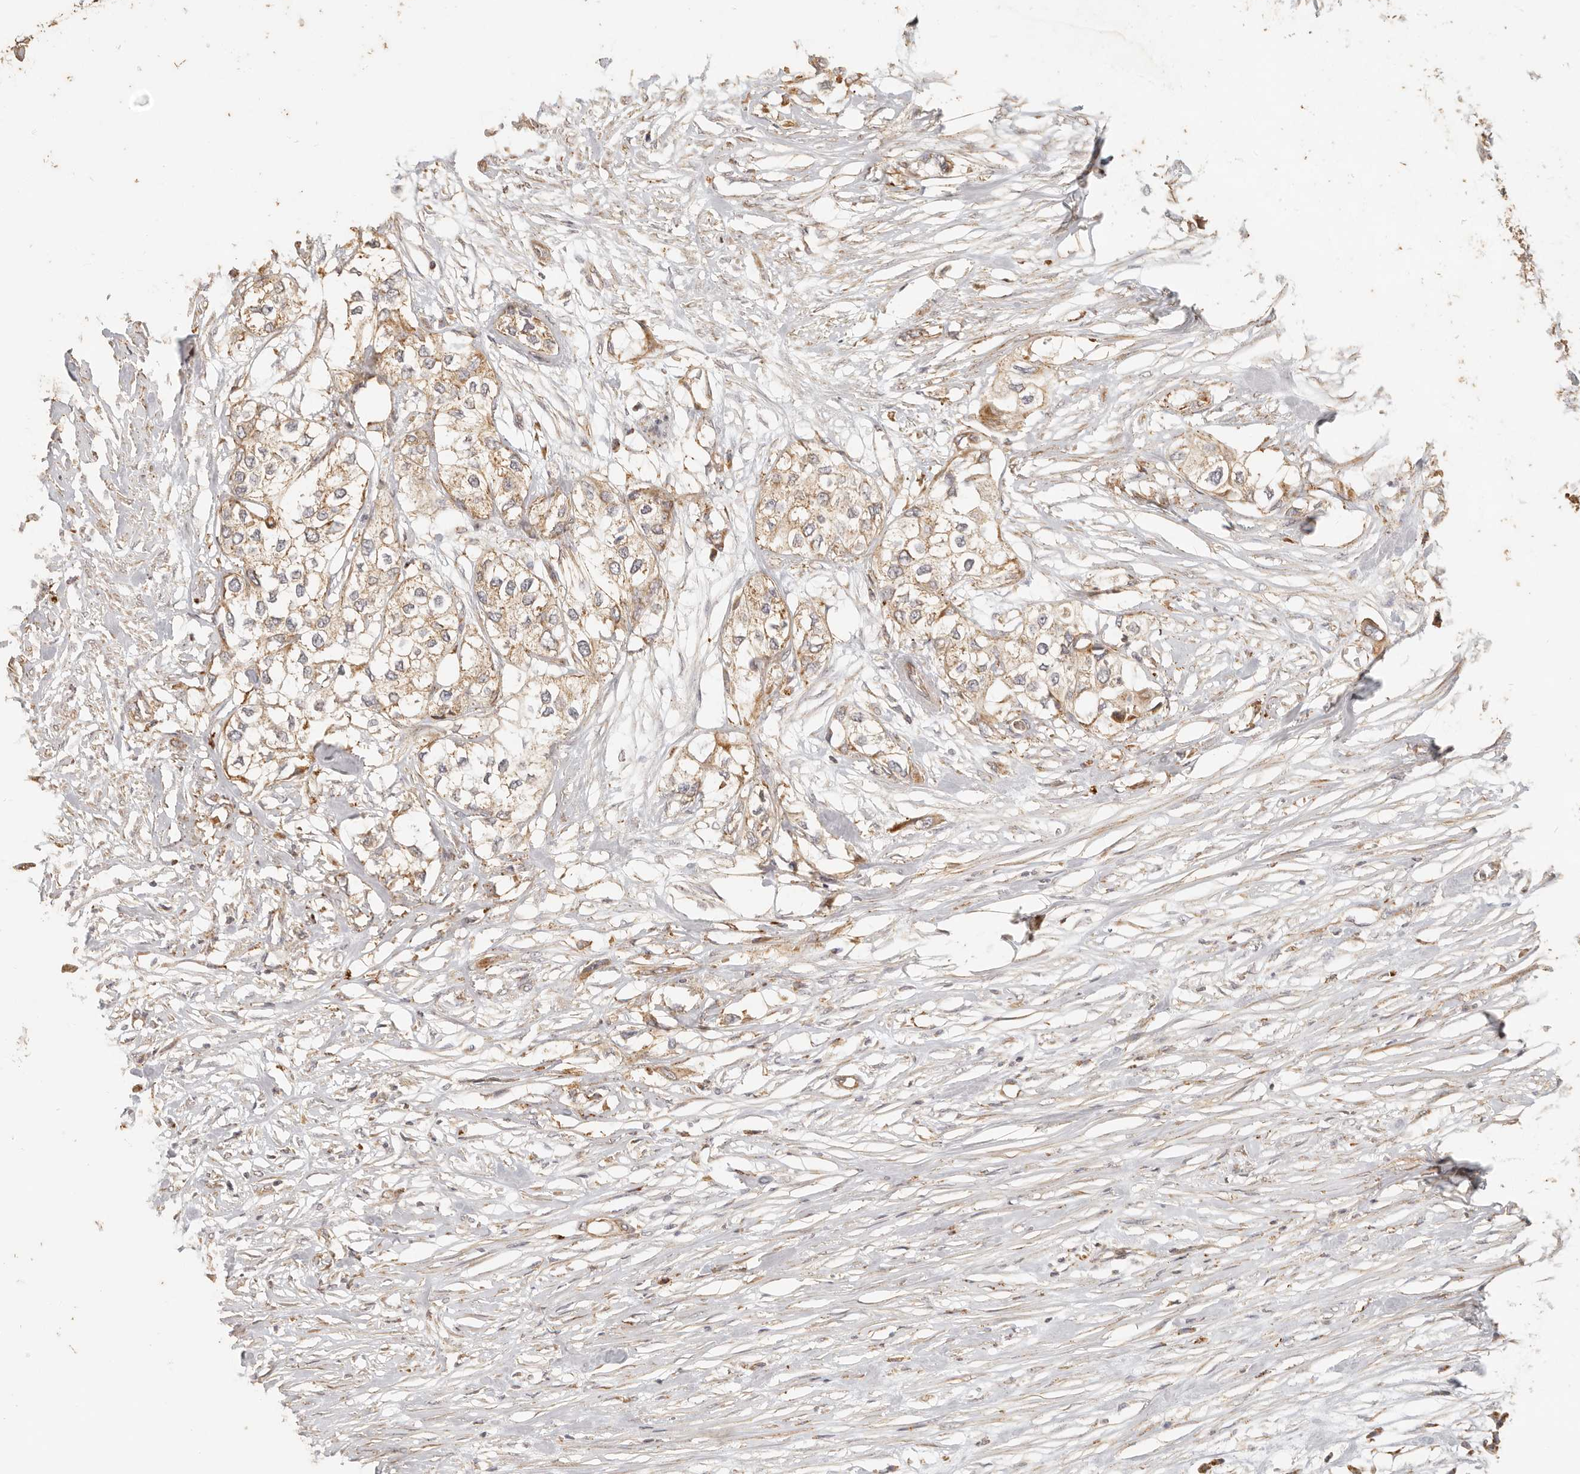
{"staining": {"intensity": "weak", "quantity": ">75%", "location": "cytoplasmic/membranous"}, "tissue": "urothelial cancer", "cell_type": "Tumor cells", "image_type": "cancer", "snomed": [{"axis": "morphology", "description": "Urothelial carcinoma, High grade"}, {"axis": "topography", "description": "Urinary bladder"}], "caption": "Tumor cells show low levels of weak cytoplasmic/membranous positivity in about >75% of cells in human high-grade urothelial carcinoma.", "gene": "PTPN22", "patient": {"sex": "male", "age": 64}}